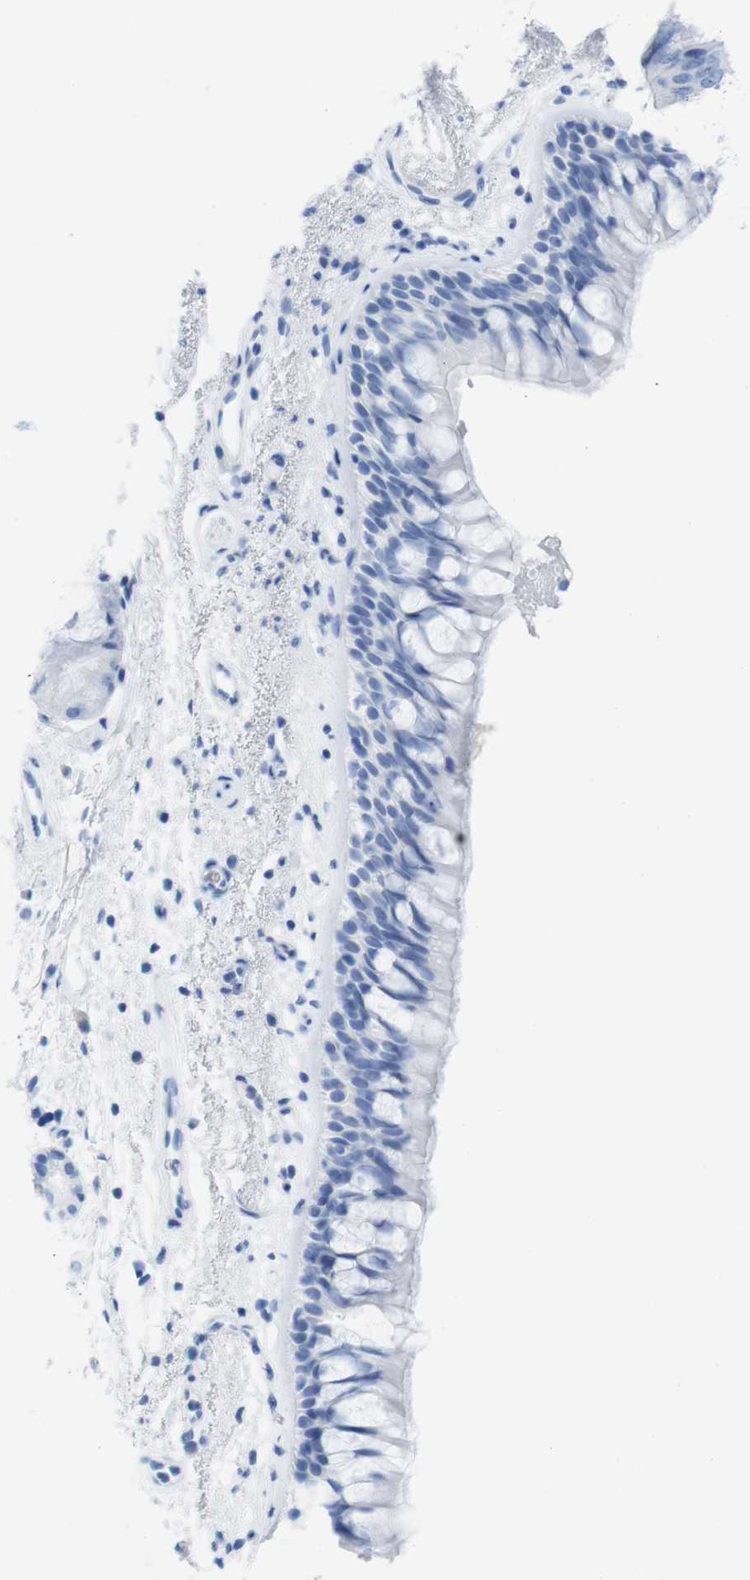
{"staining": {"intensity": "negative", "quantity": "none", "location": "none"}, "tissue": "bronchus", "cell_type": "Respiratory epithelial cells", "image_type": "normal", "snomed": [{"axis": "morphology", "description": "Normal tissue, NOS"}, {"axis": "morphology", "description": "Adenocarcinoma, NOS"}, {"axis": "topography", "description": "Bronchus"}, {"axis": "topography", "description": "Lung"}], "caption": "IHC micrograph of benign human bronchus stained for a protein (brown), which exhibits no positivity in respiratory epithelial cells.", "gene": "MYH7", "patient": {"sex": "female", "age": 54}}